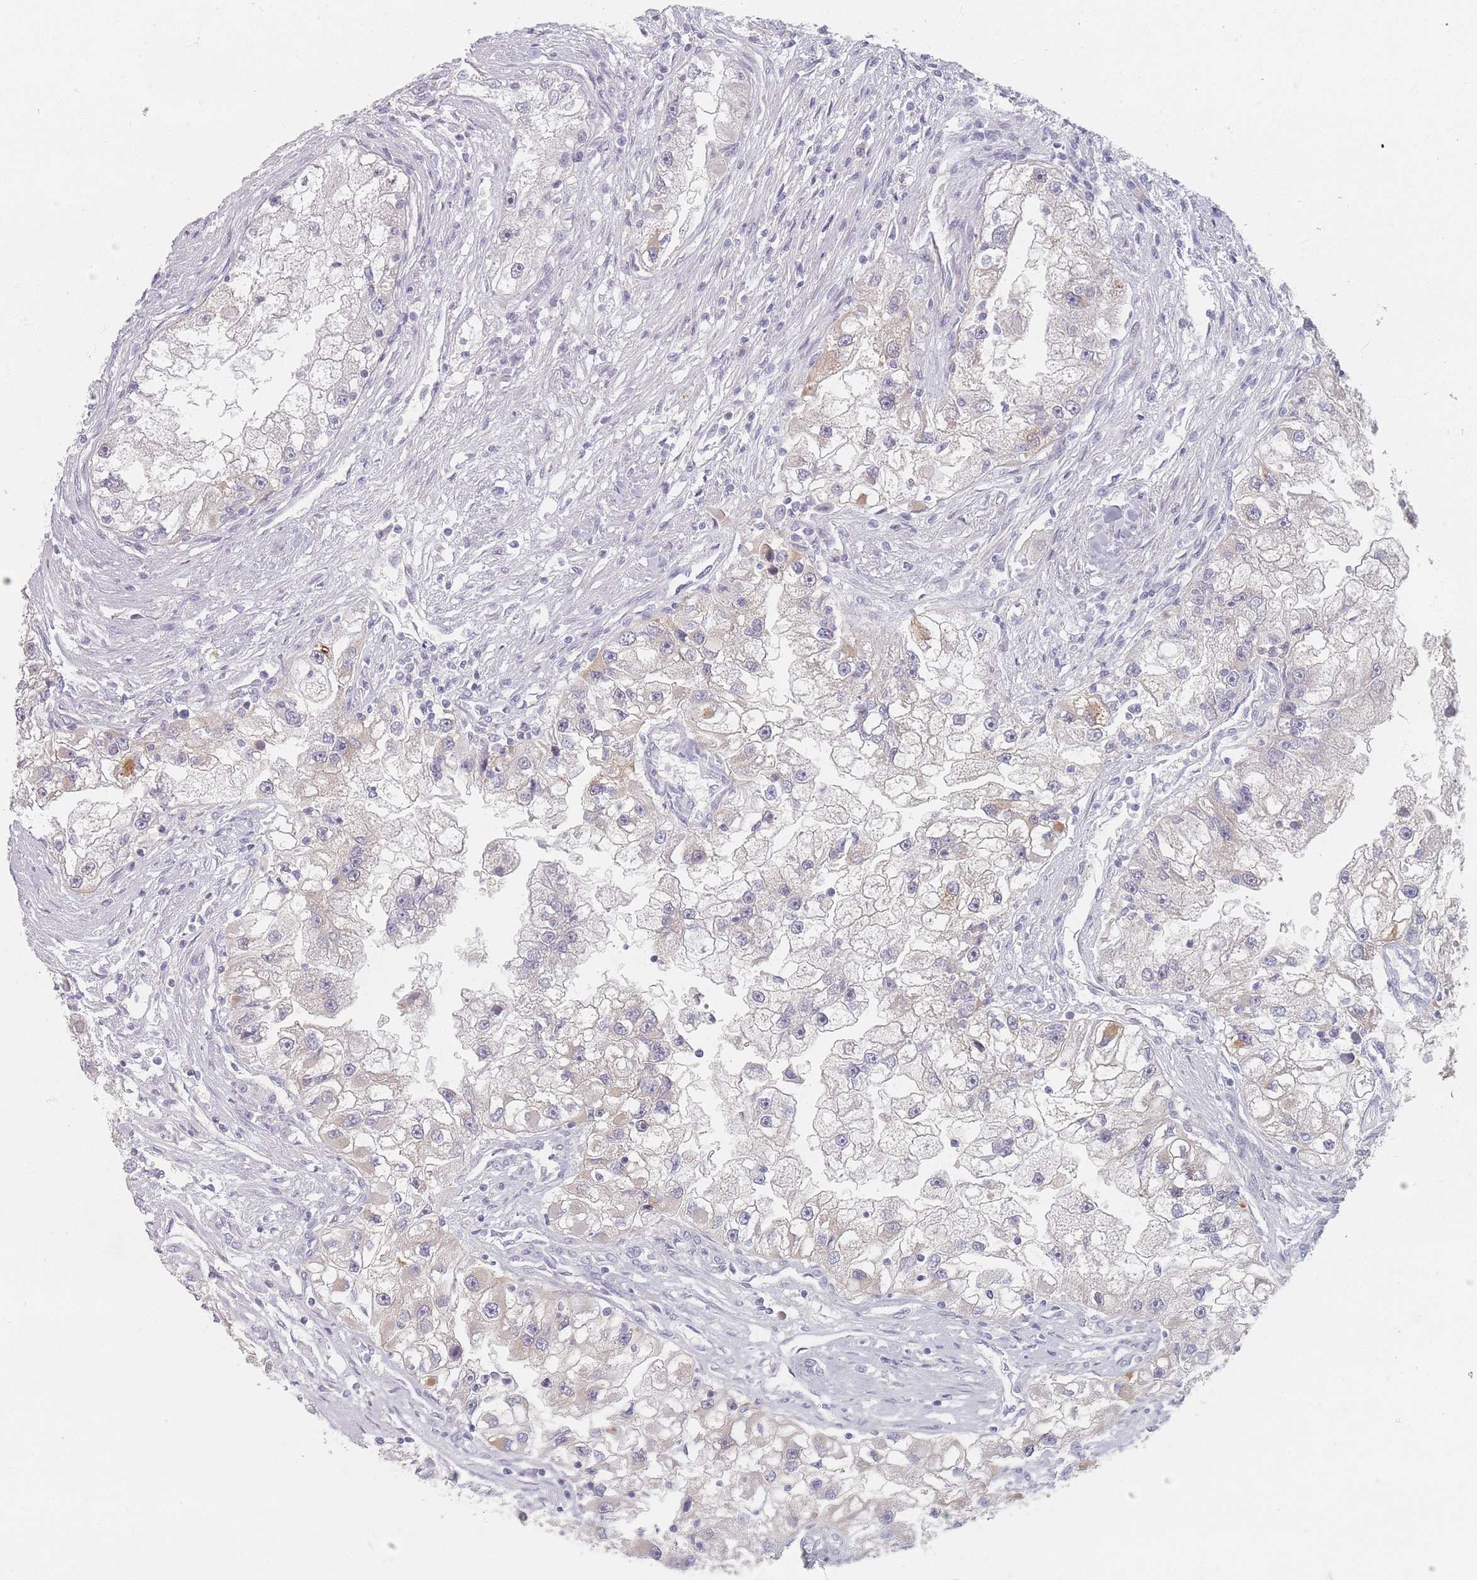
{"staining": {"intensity": "negative", "quantity": "none", "location": "none"}, "tissue": "renal cancer", "cell_type": "Tumor cells", "image_type": "cancer", "snomed": [{"axis": "morphology", "description": "Adenocarcinoma, NOS"}, {"axis": "topography", "description": "Kidney"}], "caption": "Adenocarcinoma (renal) was stained to show a protein in brown. There is no significant expression in tumor cells.", "gene": "TMOD1", "patient": {"sex": "male", "age": 63}}